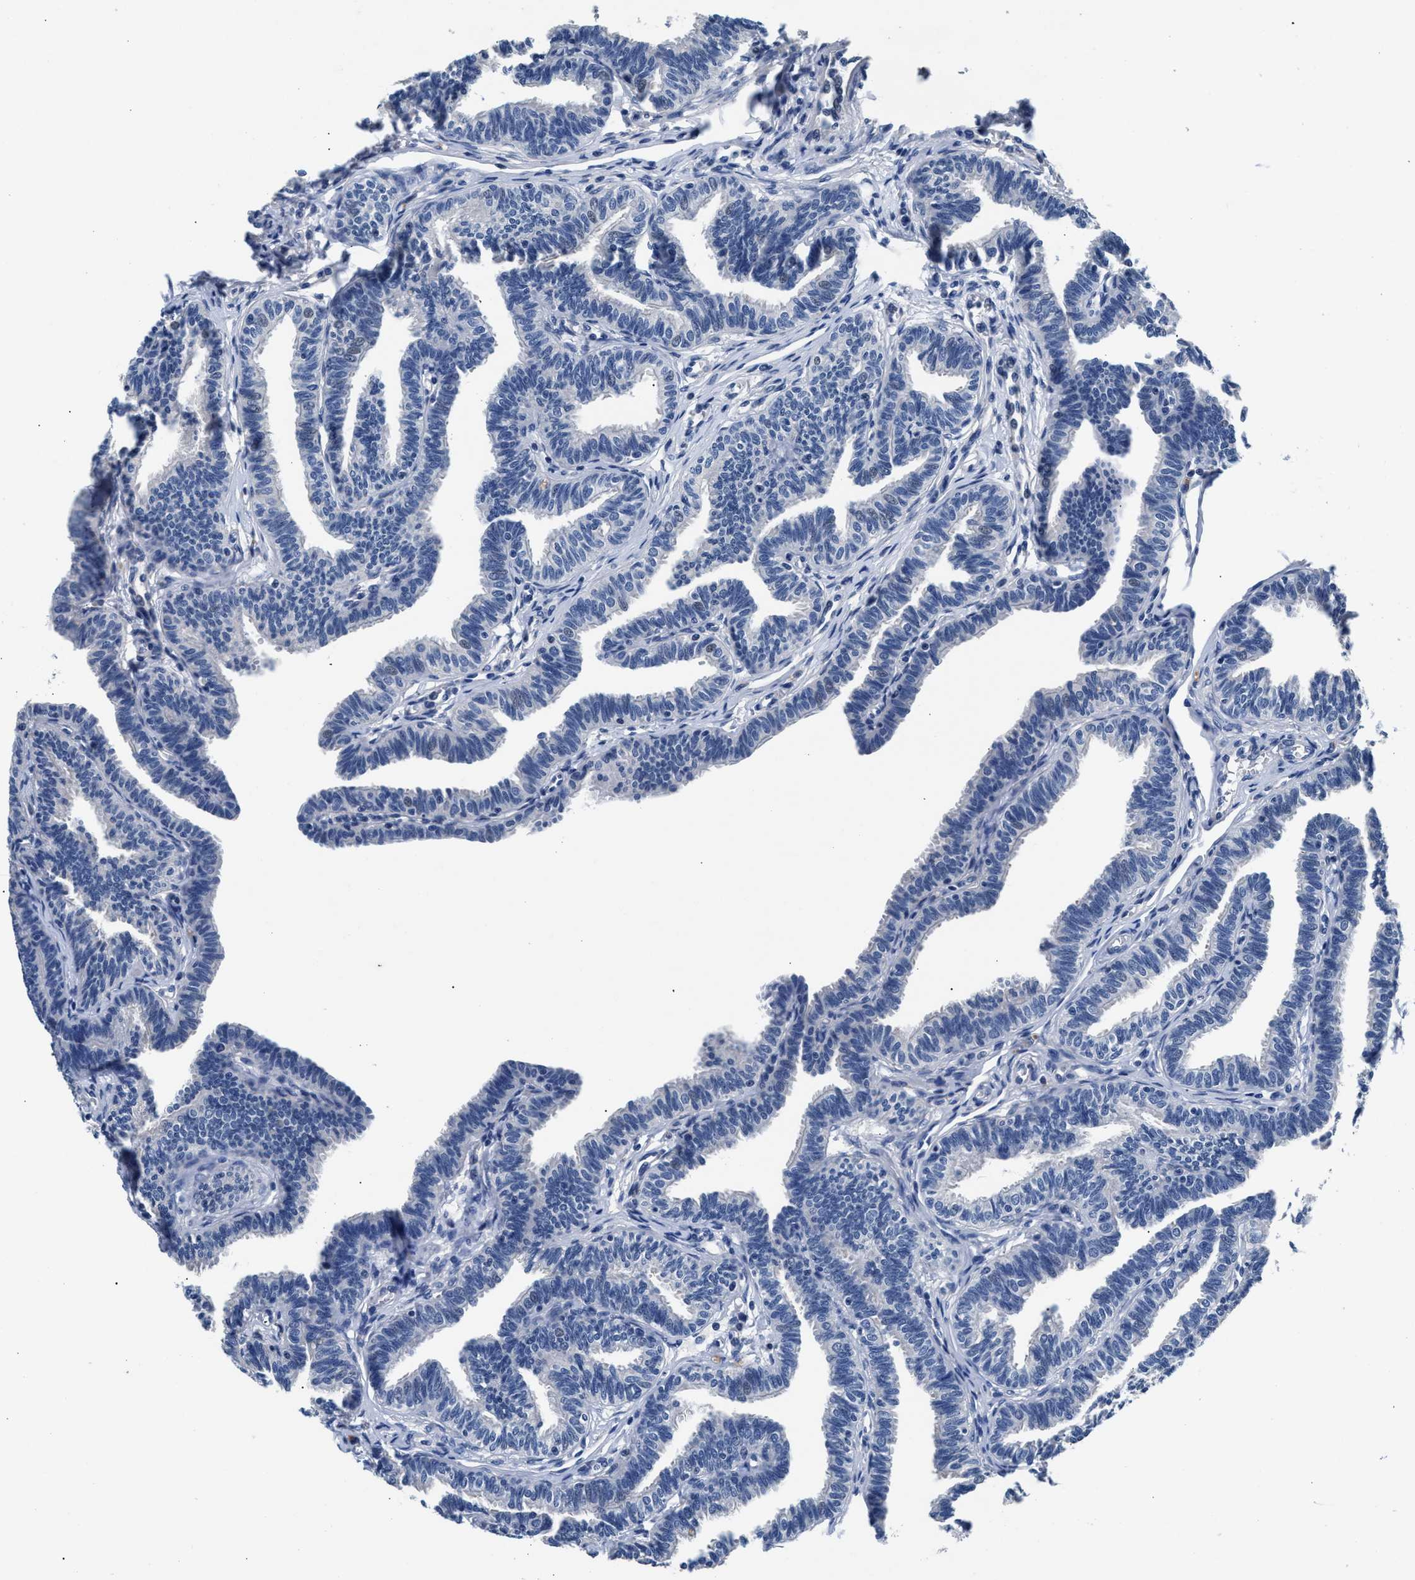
{"staining": {"intensity": "negative", "quantity": "none", "location": "none"}, "tissue": "fallopian tube", "cell_type": "Glandular cells", "image_type": "normal", "snomed": [{"axis": "morphology", "description": "Normal tissue, NOS"}, {"axis": "topography", "description": "Fallopian tube"}, {"axis": "topography", "description": "Ovary"}], "caption": "Glandular cells are negative for brown protein staining in unremarkable fallopian tube. (IHC, brightfield microscopy, high magnification).", "gene": "GSTM1", "patient": {"sex": "female", "age": 23}}